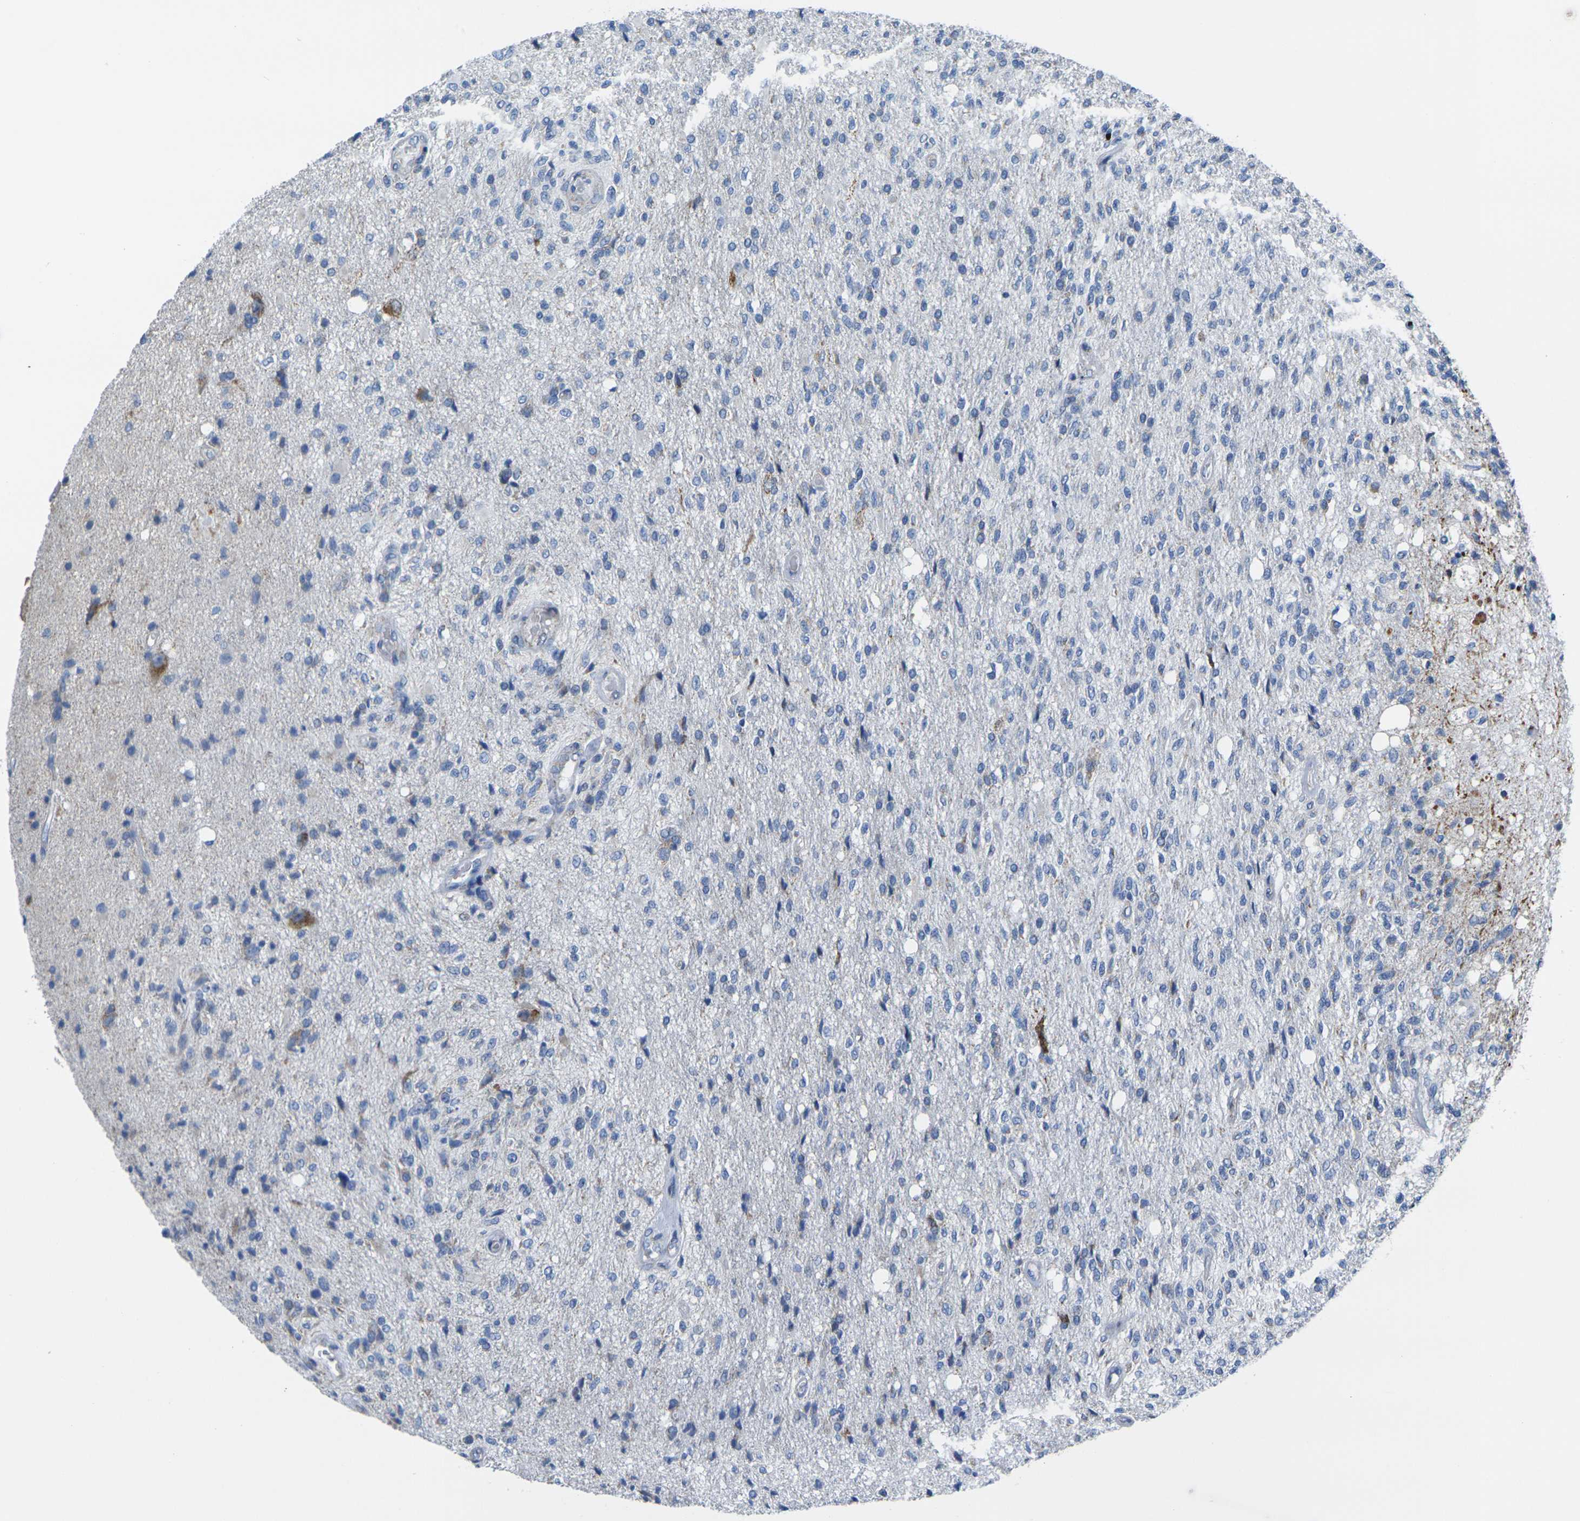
{"staining": {"intensity": "negative", "quantity": "none", "location": "none"}, "tissue": "glioma", "cell_type": "Tumor cells", "image_type": "cancer", "snomed": [{"axis": "morphology", "description": "Normal tissue, NOS"}, {"axis": "morphology", "description": "Glioma, malignant, High grade"}, {"axis": "topography", "description": "Cerebral cortex"}], "caption": "High magnification brightfield microscopy of malignant high-grade glioma stained with DAB (brown) and counterstained with hematoxylin (blue): tumor cells show no significant positivity. (DAB (3,3'-diaminobenzidine) immunohistochemistry (IHC) with hematoxylin counter stain).", "gene": "TMEM204", "patient": {"sex": "male", "age": 77}}